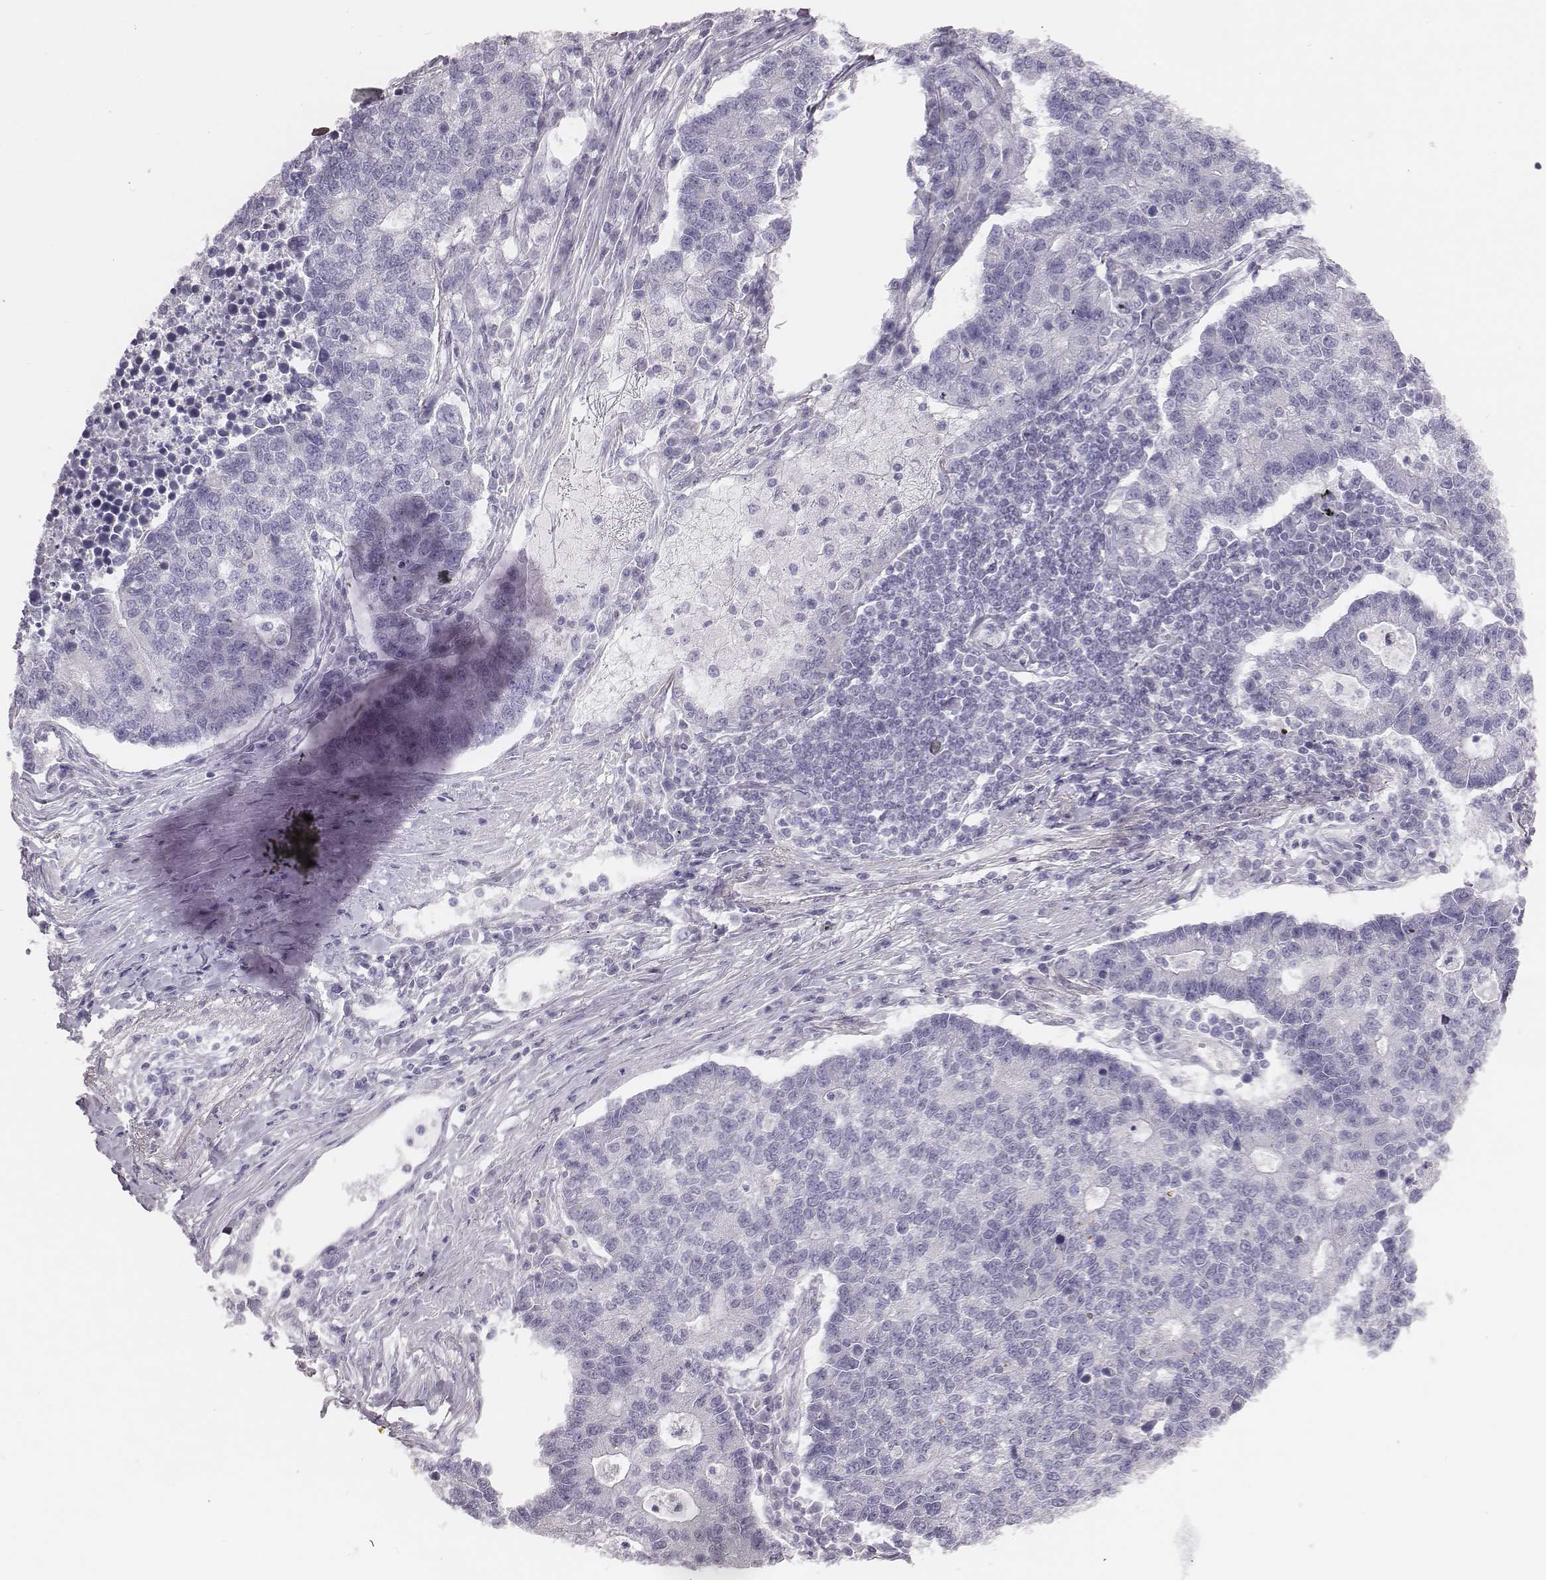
{"staining": {"intensity": "negative", "quantity": "none", "location": "none"}, "tissue": "lung cancer", "cell_type": "Tumor cells", "image_type": "cancer", "snomed": [{"axis": "morphology", "description": "Adenocarcinoma, NOS"}, {"axis": "topography", "description": "Lung"}], "caption": "This micrograph is of lung cancer stained with immunohistochemistry (IHC) to label a protein in brown with the nuclei are counter-stained blue. There is no staining in tumor cells. Nuclei are stained in blue.", "gene": "H1-6", "patient": {"sex": "male", "age": 57}}